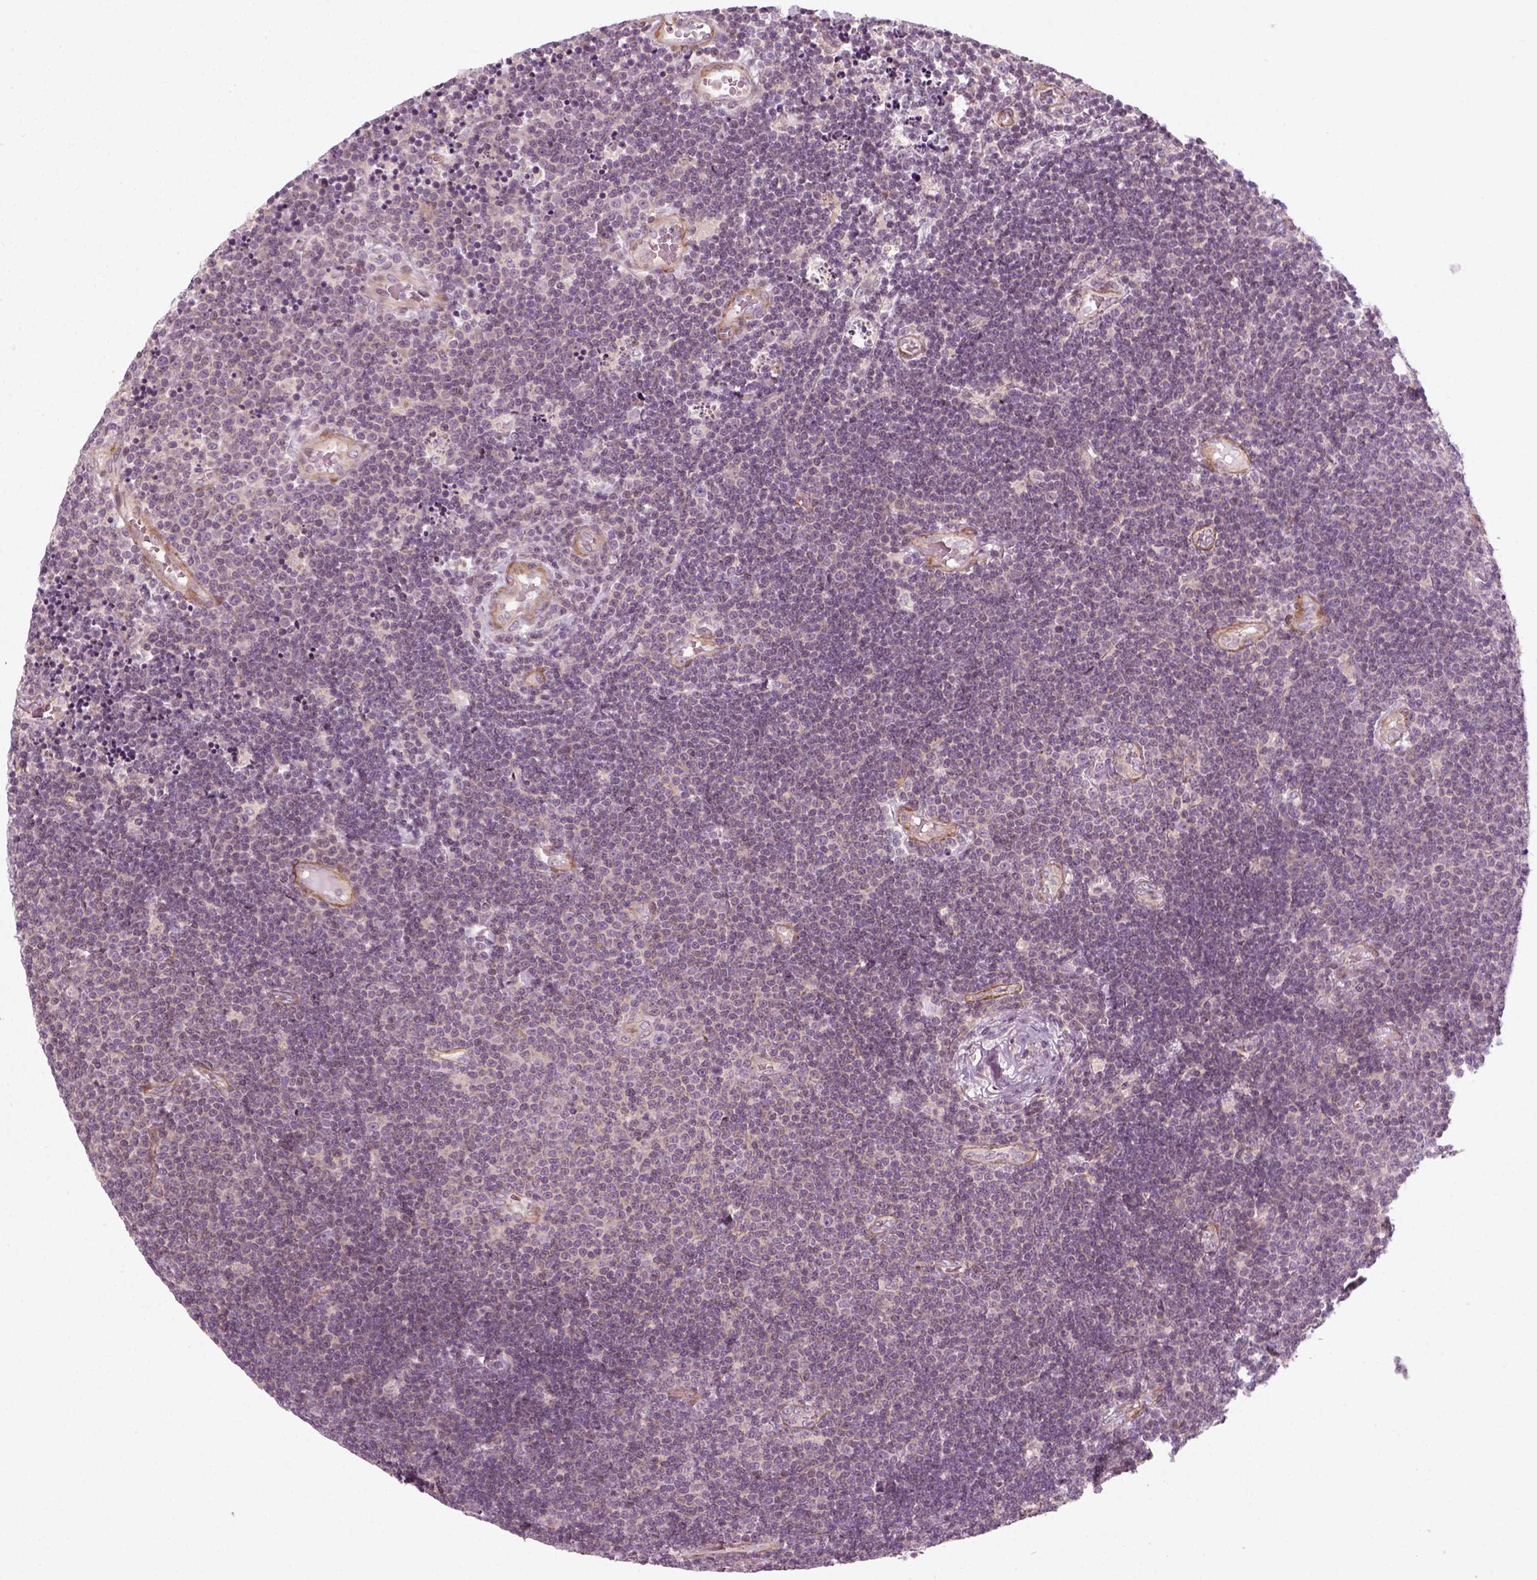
{"staining": {"intensity": "negative", "quantity": "none", "location": "none"}, "tissue": "lymphoma", "cell_type": "Tumor cells", "image_type": "cancer", "snomed": [{"axis": "morphology", "description": "Malignant lymphoma, non-Hodgkin's type, Low grade"}, {"axis": "topography", "description": "Brain"}], "caption": "This image is of low-grade malignant lymphoma, non-Hodgkin's type stained with immunohistochemistry (IHC) to label a protein in brown with the nuclei are counter-stained blue. There is no expression in tumor cells.", "gene": "DNASE1L1", "patient": {"sex": "female", "age": 66}}